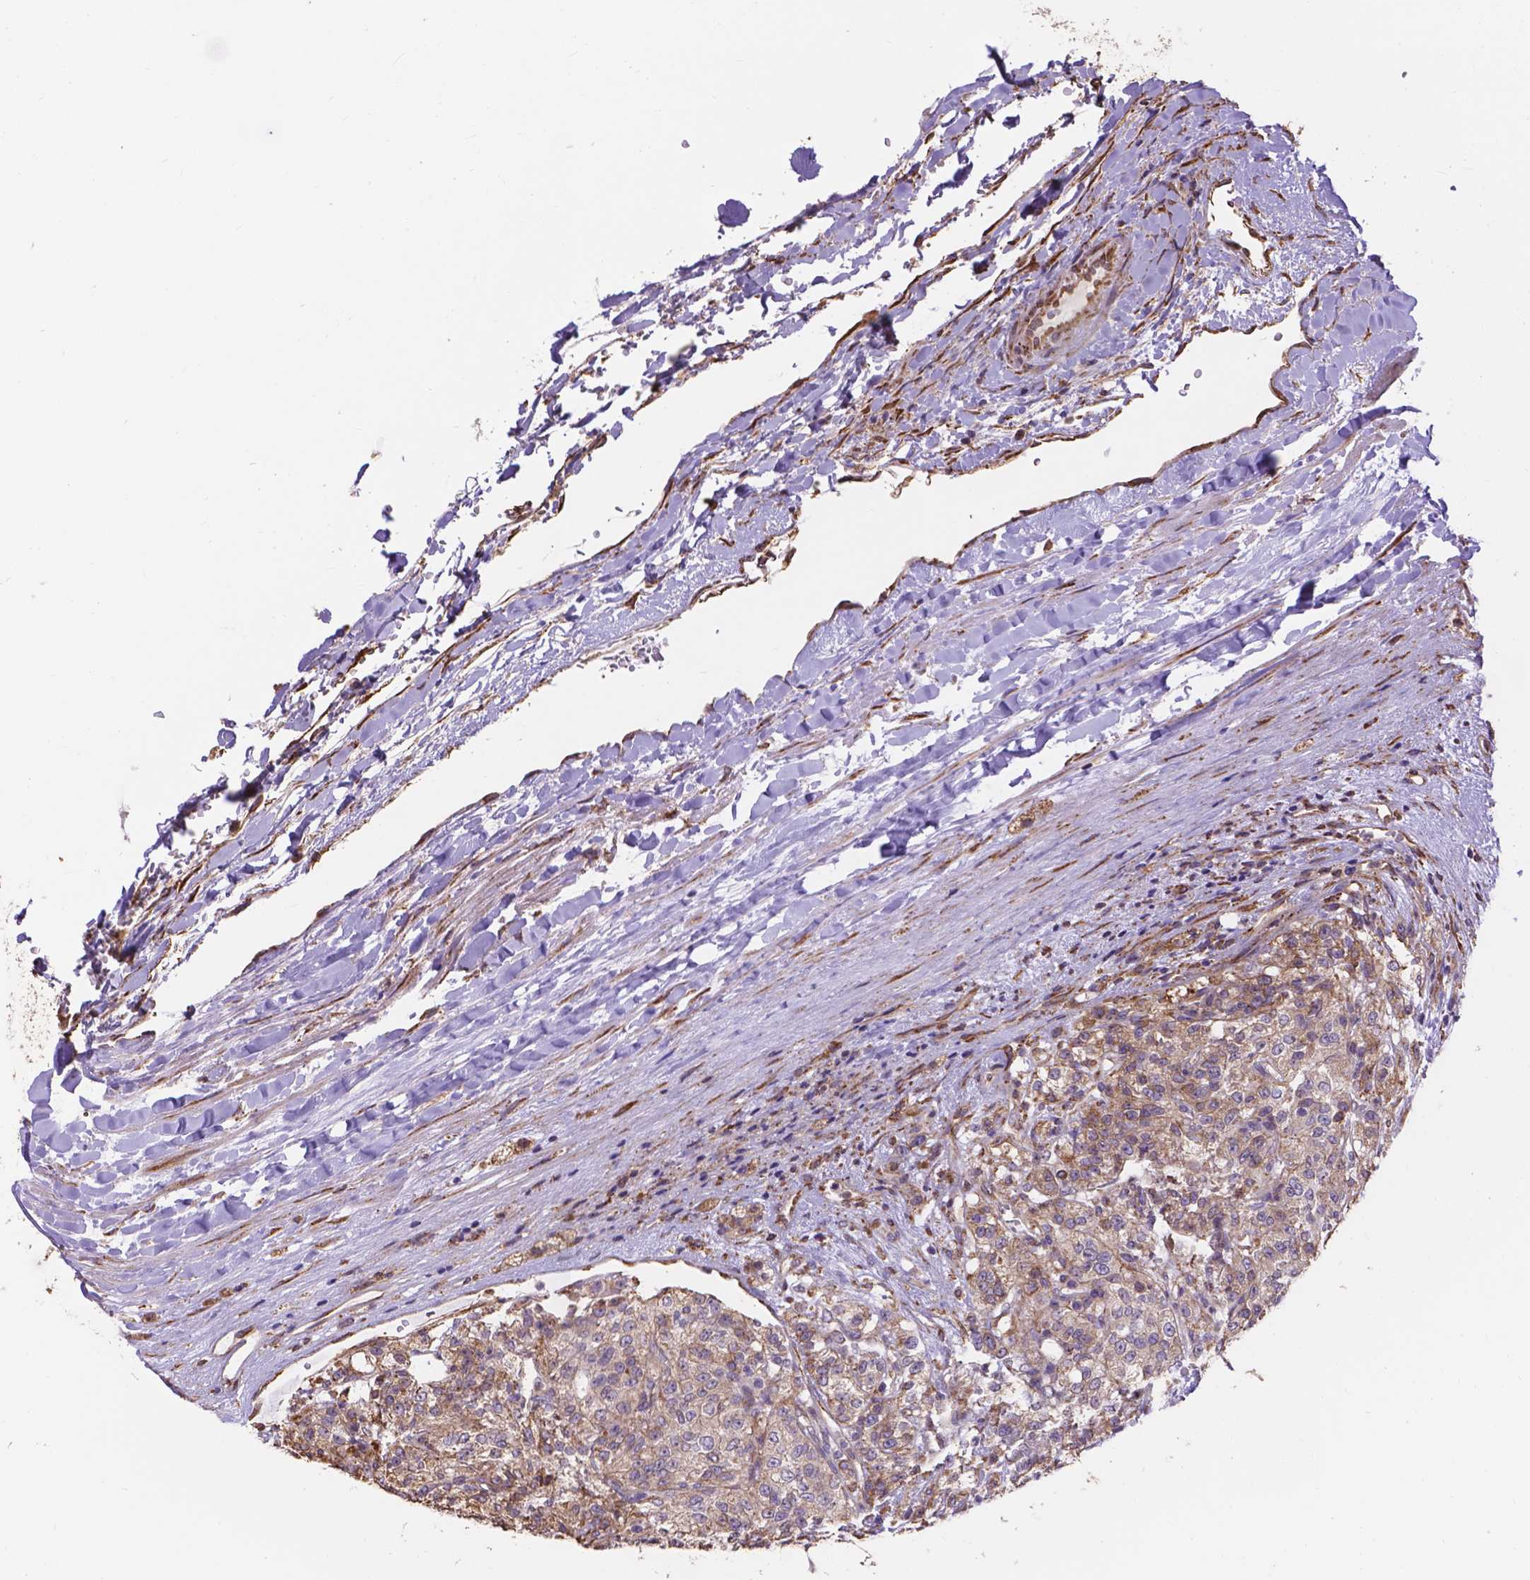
{"staining": {"intensity": "moderate", "quantity": "25%-75%", "location": "cytoplasmic/membranous"}, "tissue": "renal cancer", "cell_type": "Tumor cells", "image_type": "cancer", "snomed": [{"axis": "morphology", "description": "Adenocarcinoma, NOS"}, {"axis": "topography", "description": "Kidney"}], "caption": "Human renal cancer stained with a brown dye displays moderate cytoplasmic/membranous positive positivity in about 25%-75% of tumor cells.", "gene": "IPO11", "patient": {"sex": "female", "age": 63}}